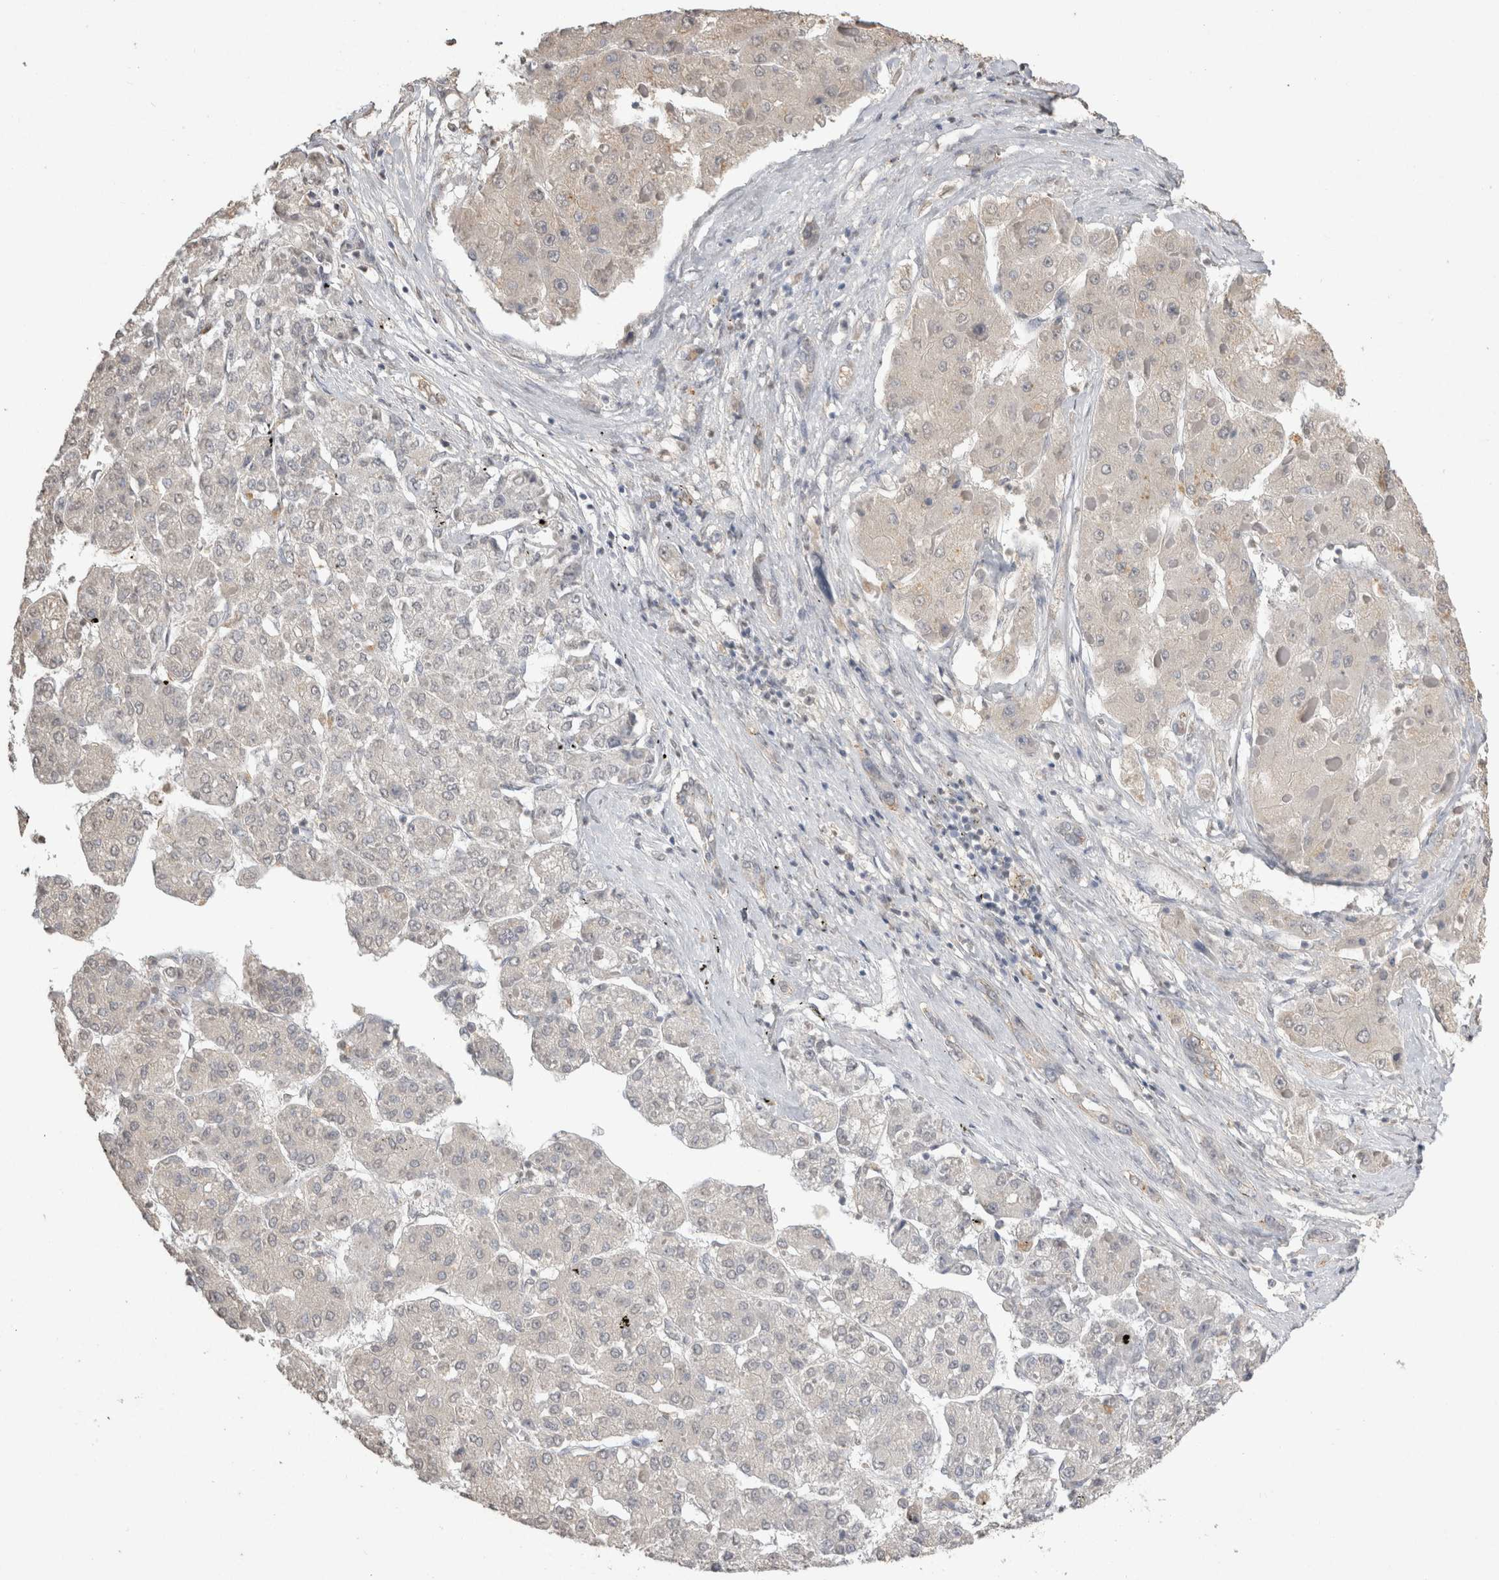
{"staining": {"intensity": "negative", "quantity": "none", "location": "none"}, "tissue": "liver cancer", "cell_type": "Tumor cells", "image_type": "cancer", "snomed": [{"axis": "morphology", "description": "Carcinoma, Hepatocellular, NOS"}, {"axis": "topography", "description": "Liver"}], "caption": "IHC micrograph of human liver cancer stained for a protein (brown), which displays no expression in tumor cells.", "gene": "NAALADL2", "patient": {"sex": "female", "age": 73}}